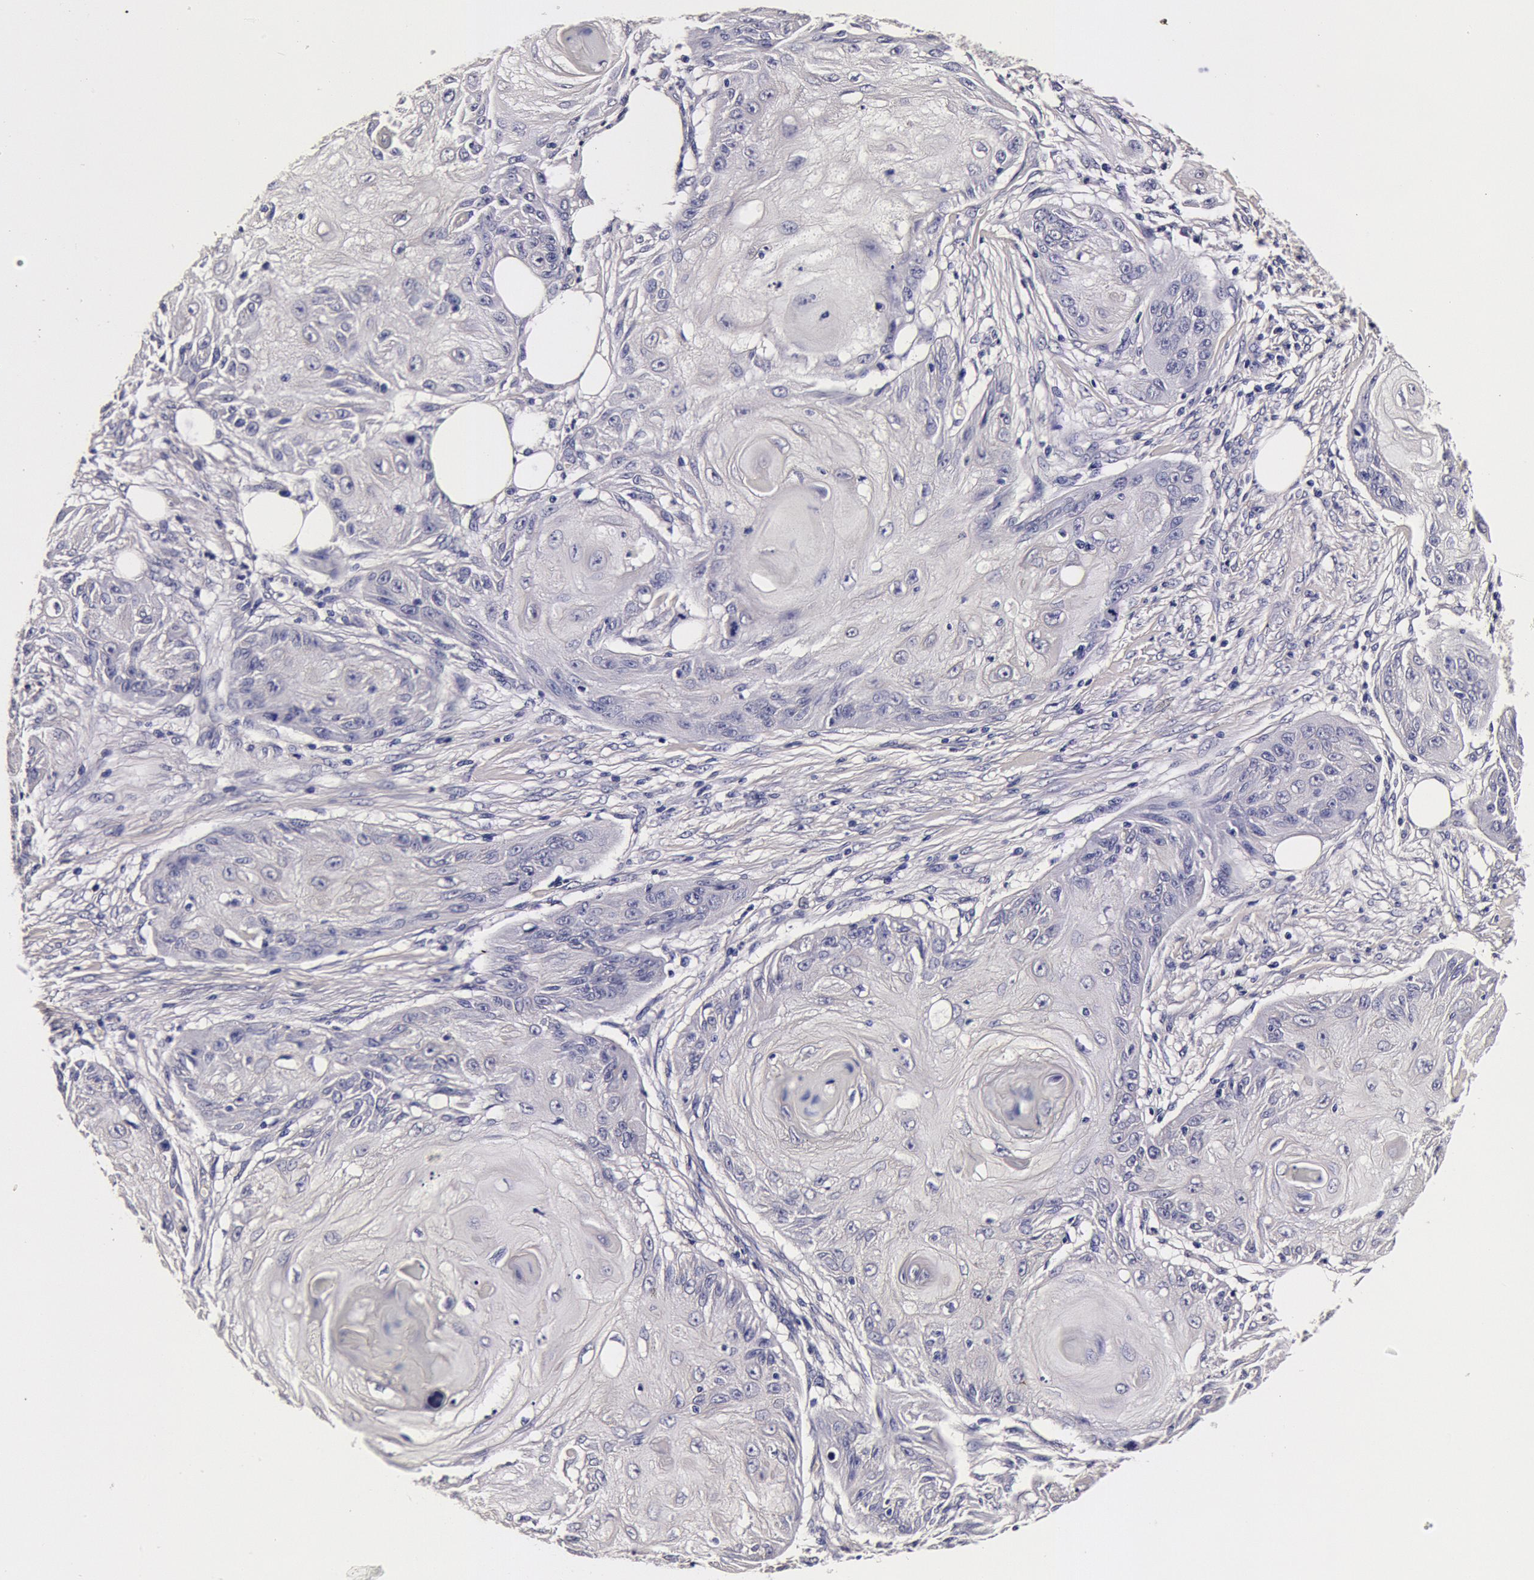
{"staining": {"intensity": "negative", "quantity": "none", "location": "none"}, "tissue": "skin cancer", "cell_type": "Tumor cells", "image_type": "cancer", "snomed": [{"axis": "morphology", "description": "Squamous cell carcinoma, NOS"}, {"axis": "topography", "description": "Skin"}], "caption": "This image is of squamous cell carcinoma (skin) stained with IHC to label a protein in brown with the nuclei are counter-stained blue. There is no expression in tumor cells. (Brightfield microscopy of DAB (3,3'-diaminobenzidine) IHC at high magnification).", "gene": "CCDC22", "patient": {"sex": "female", "age": 88}}